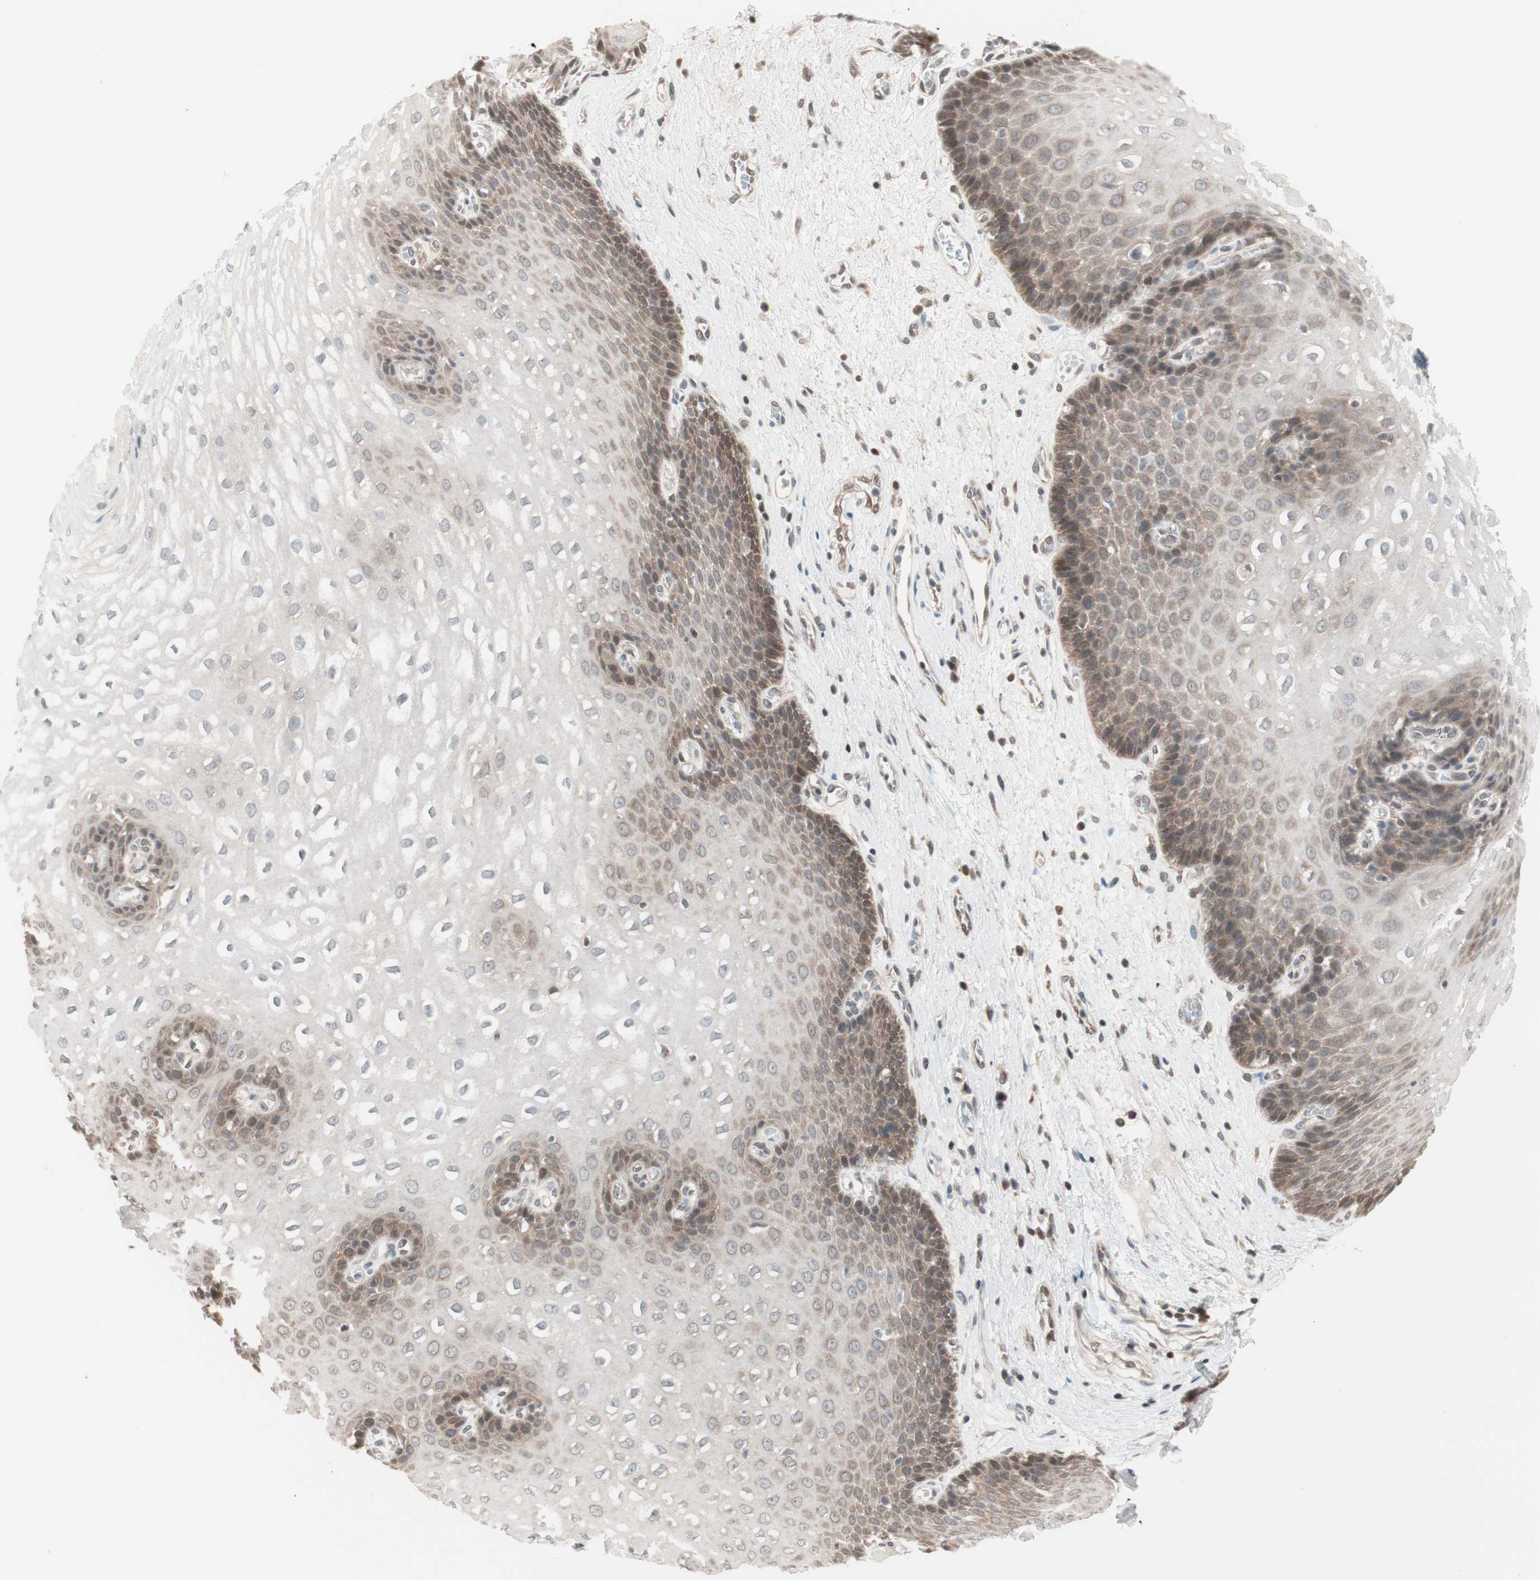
{"staining": {"intensity": "moderate", "quantity": "25%-75%", "location": "cytoplasmic/membranous"}, "tissue": "esophagus", "cell_type": "Squamous epithelial cells", "image_type": "normal", "snomed": [{"axis": "morphology", "description": "Normal tissue, NOS"}, {"axis": "topography", "description": "Esophagus"}], "caption": "An immunohistochemistry (IHC) photomicrograph of normal tissue is shown. Protein staining in brown labels moderate cytoplasmic/membranous positivity in esophagus within squamous epithelial cells. (IHC, brightfield microscopy, high magnification).", "gene": "UBE2I", "patient": {"sex": "male", "age": 48}}